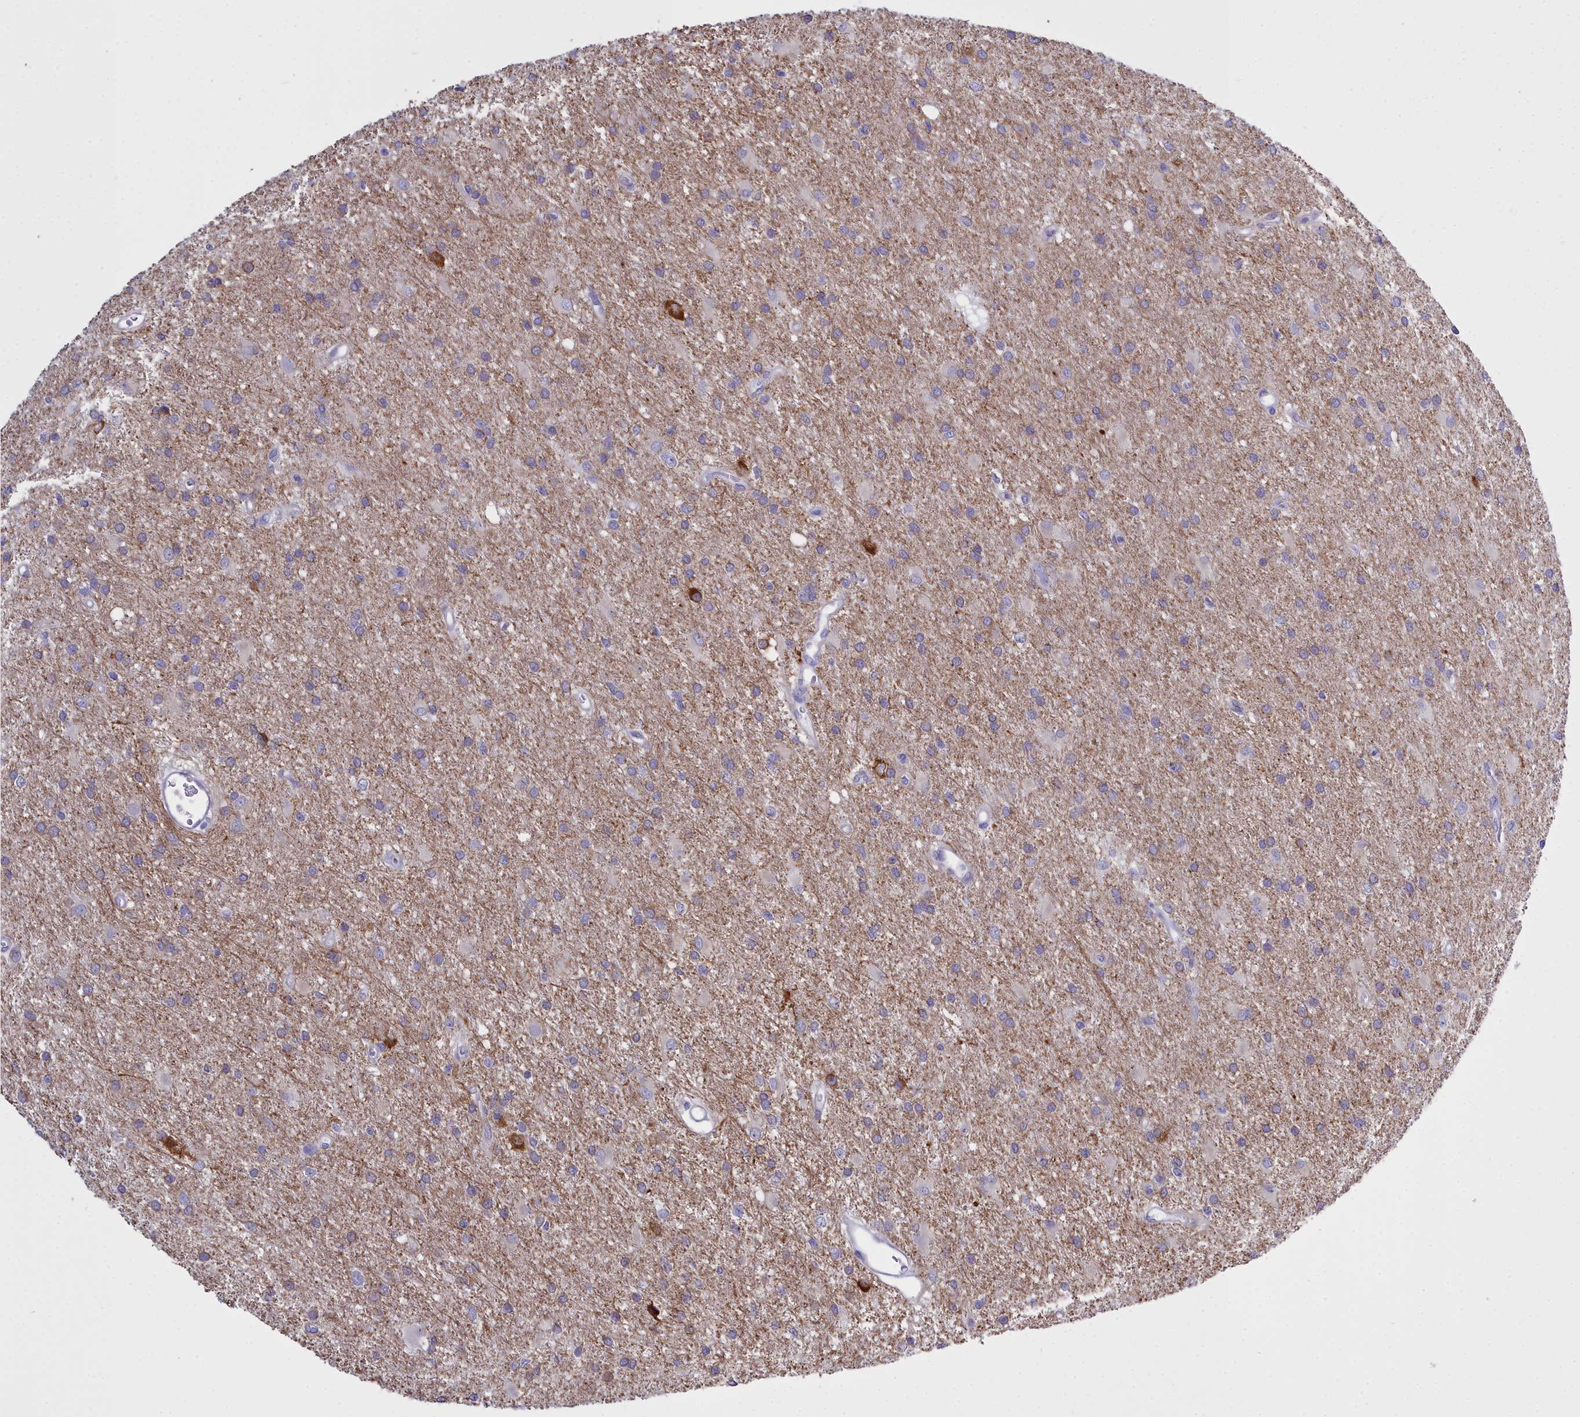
{"staining": {"intensity": "weak", "quantity": "25%-75%", "location": "cytoplasmic/membranous"}, "tissue": "glioma", "cell_type": "Tumor cells", "image_type": "cancer", "snomed": [{"axis": "morphology", "description": "Glioma, malignant, High grade"}, {"axis": "topography", "description": "Brain"}], "caption": "High-magnification brightfield microscopy of malignant high-grade glioma stained with DAB (brown) and counterstained with hematoxylin (blue). tumor cells exhibit weak cytoplasmic/membranous expression is present in approximately25%-75% of cells. (Brightfield microscopy of DAB IHC at high magnification).", "gene": "MAP6", "patient": {"sex": "female", "age": 50}}